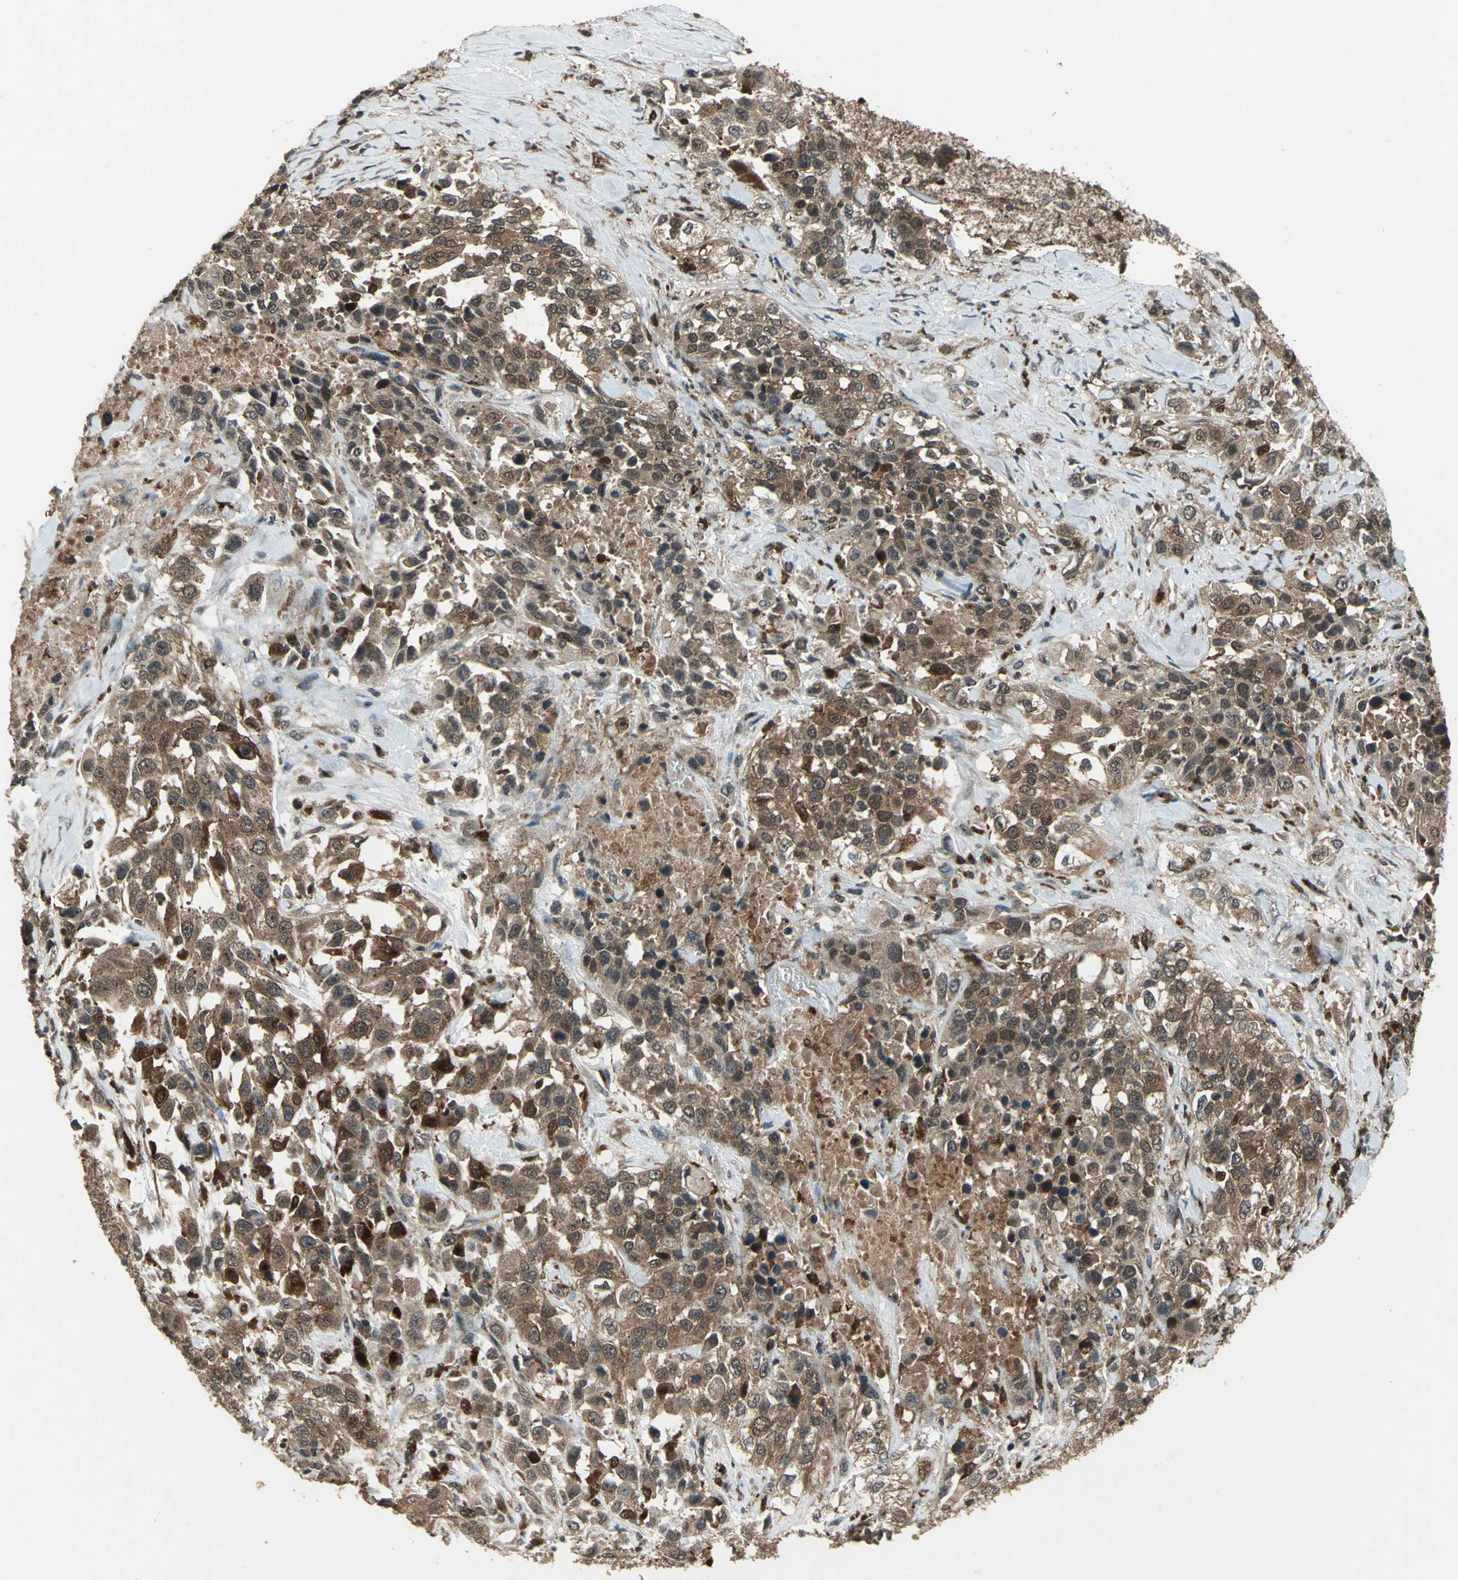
{"staining": {"intensity": "strong", "quantity": ">75%", "location": "cytoplasmic/membranous"}, "tissue": "urothelial cancer", "cell_type": "Tumor cells", "image_type": "cancer", "snomed": [{"axis": "morphology", "description": "Urothelial carcinoma, High grade"}, {"axis": "topography", "description": "Urinary bladder"}], "caption": "IHC histopathology image of neoplastic tissue: human urothelial cancer stained using immunohistochemistry (IHC) reveals high levels of strong protein expression localized specifically in the cytoplasmic/membranous of tumor cells, appearing as a cytoplasmic/membranous brown color.", "gene": "PYCARD", "patient": {"sex": "female", "age": 80}}